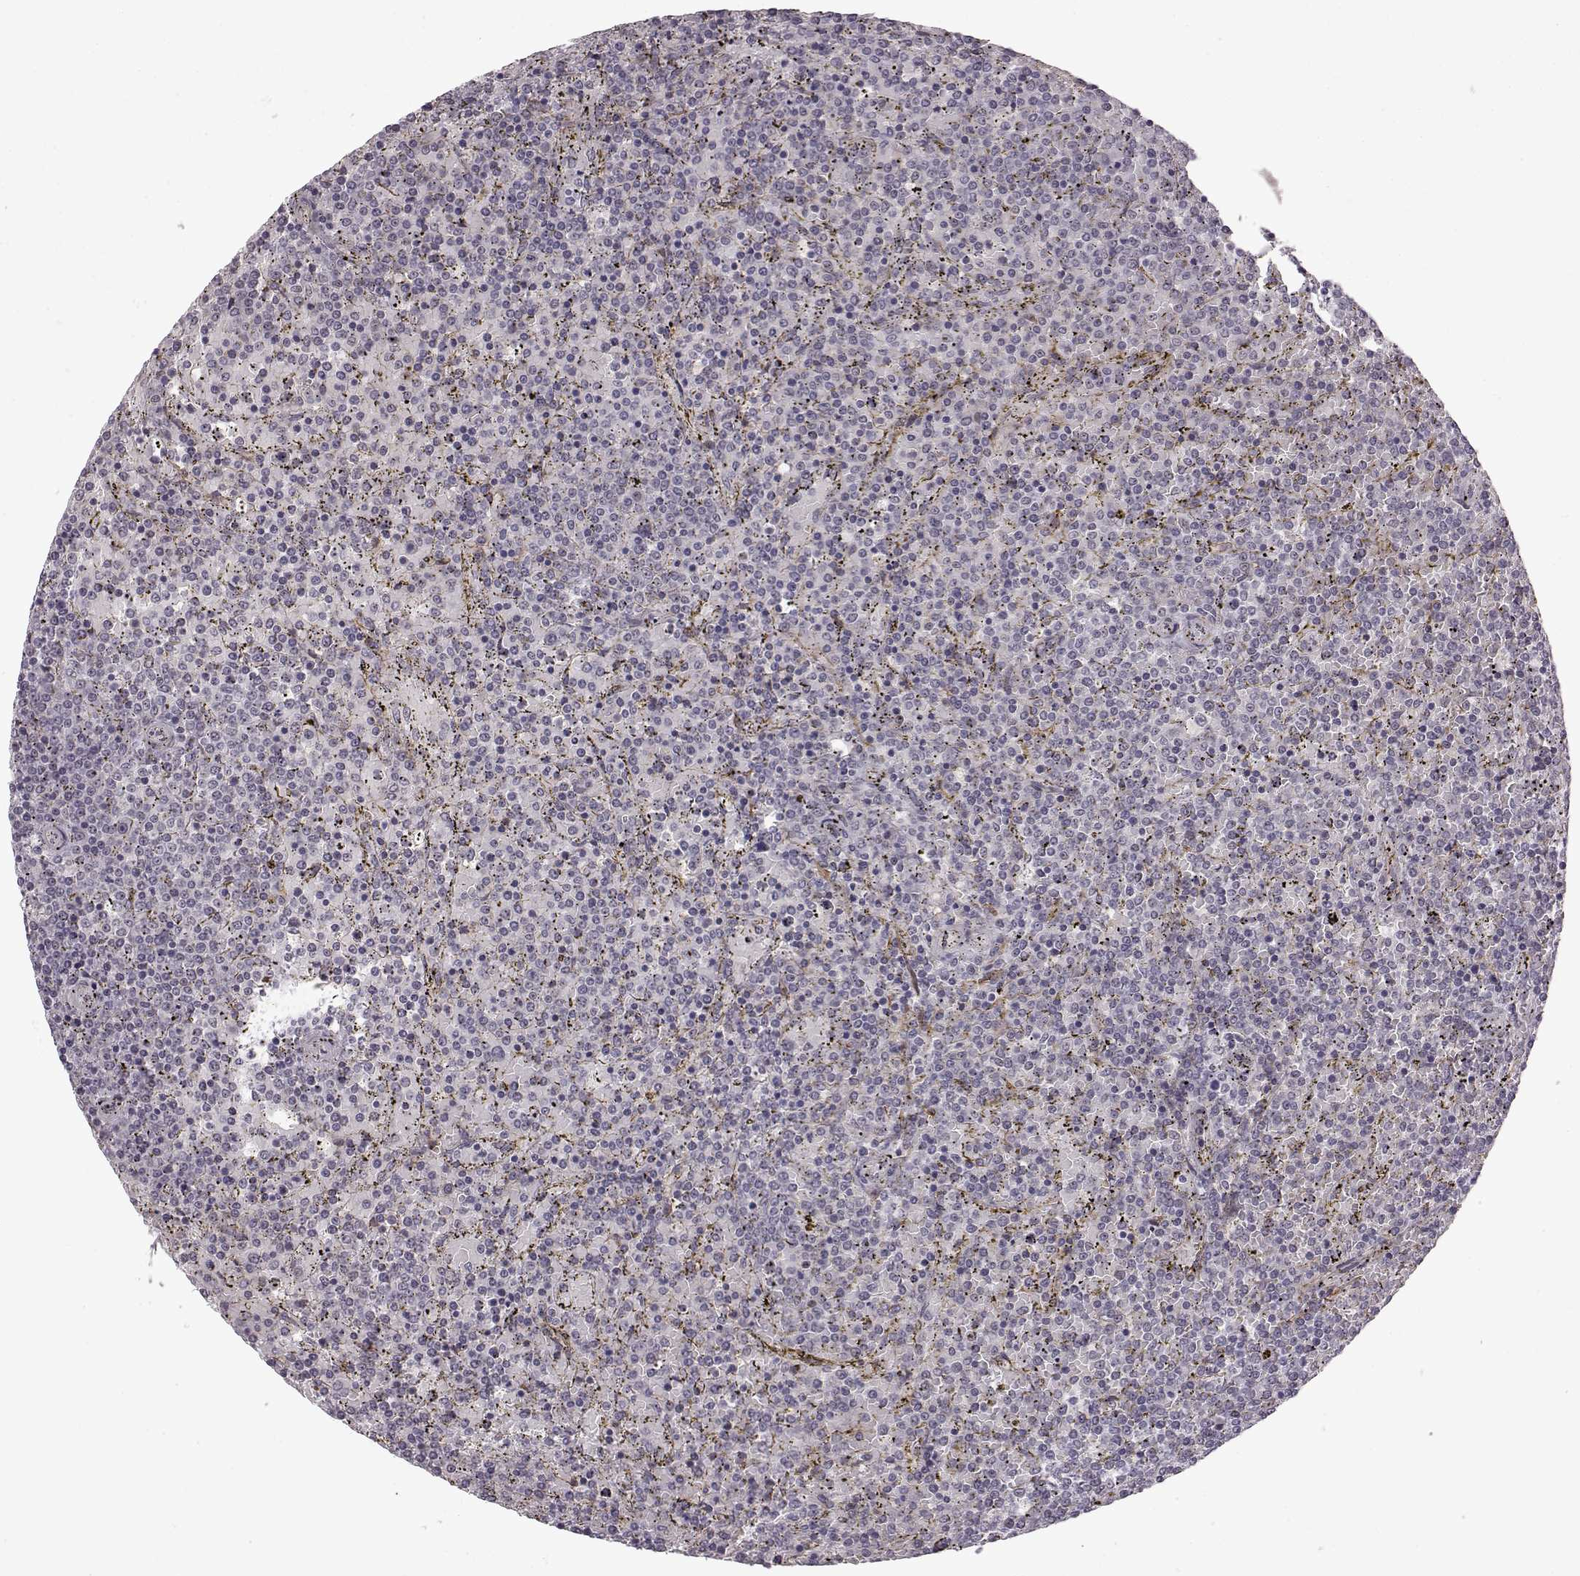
{"staining": {"intensity": "negative", "quantity": "none", "location": "none"}, "tissue": "lymphoma", "cell_type": "Tumor cells", "image_type": "cancer", "snomed": [{"axis": "morphology", "description": "Malignant lymphoma, non-Hodgkin's type, Low grade"}, {"axis": "topography", "description": "Spleen"}], "caption": "This is a histopathology image of IHC staining of malignant lymphoma, non-Hodgkin's type (low-grade), which shows no positivity in tumor cells.", "gene": "SYNPO2", "patient": {"sex": "female", "age": 77}}